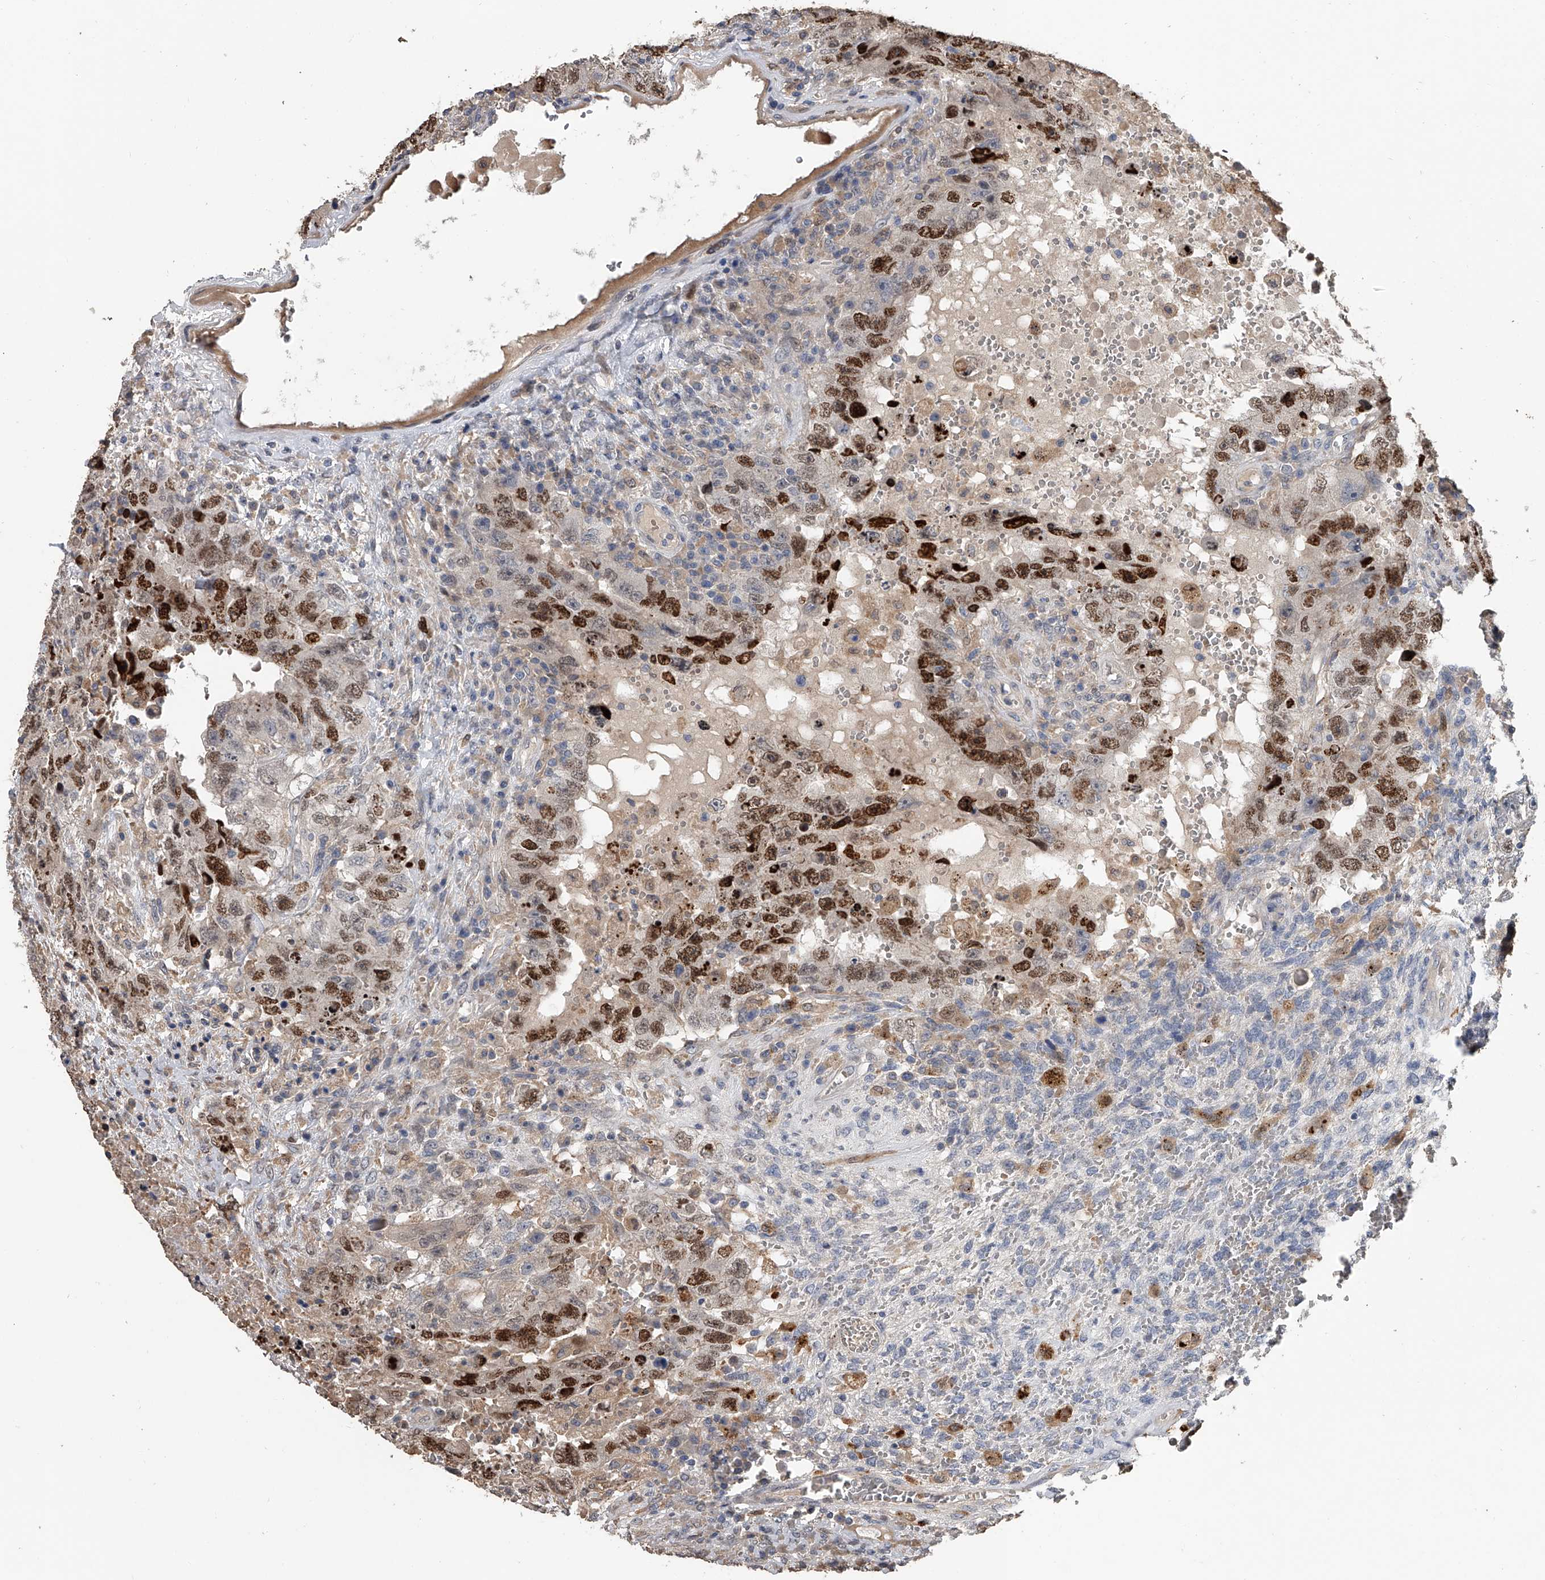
{"staining": {"intensity": "moderate", "quantity": ">75%", "location": "nuclear"}, "tissue": "testis cancer", "cell_type": "Tumor cells", "image_type": "cancer", "snomed": [{"axis": "morphology", "description": "Carcinoma, Embryonal, NOS"}, {"axis": "topography", "description": "Testis"}], "caption": "A micrograph showing moderate nuclear expression in approximately >75% of tumor cells in testis cancer, as visualized by brown immunohistochemical staining.", "gene": "DOCK9", "patient": {"sex": "male", "age": 26}}